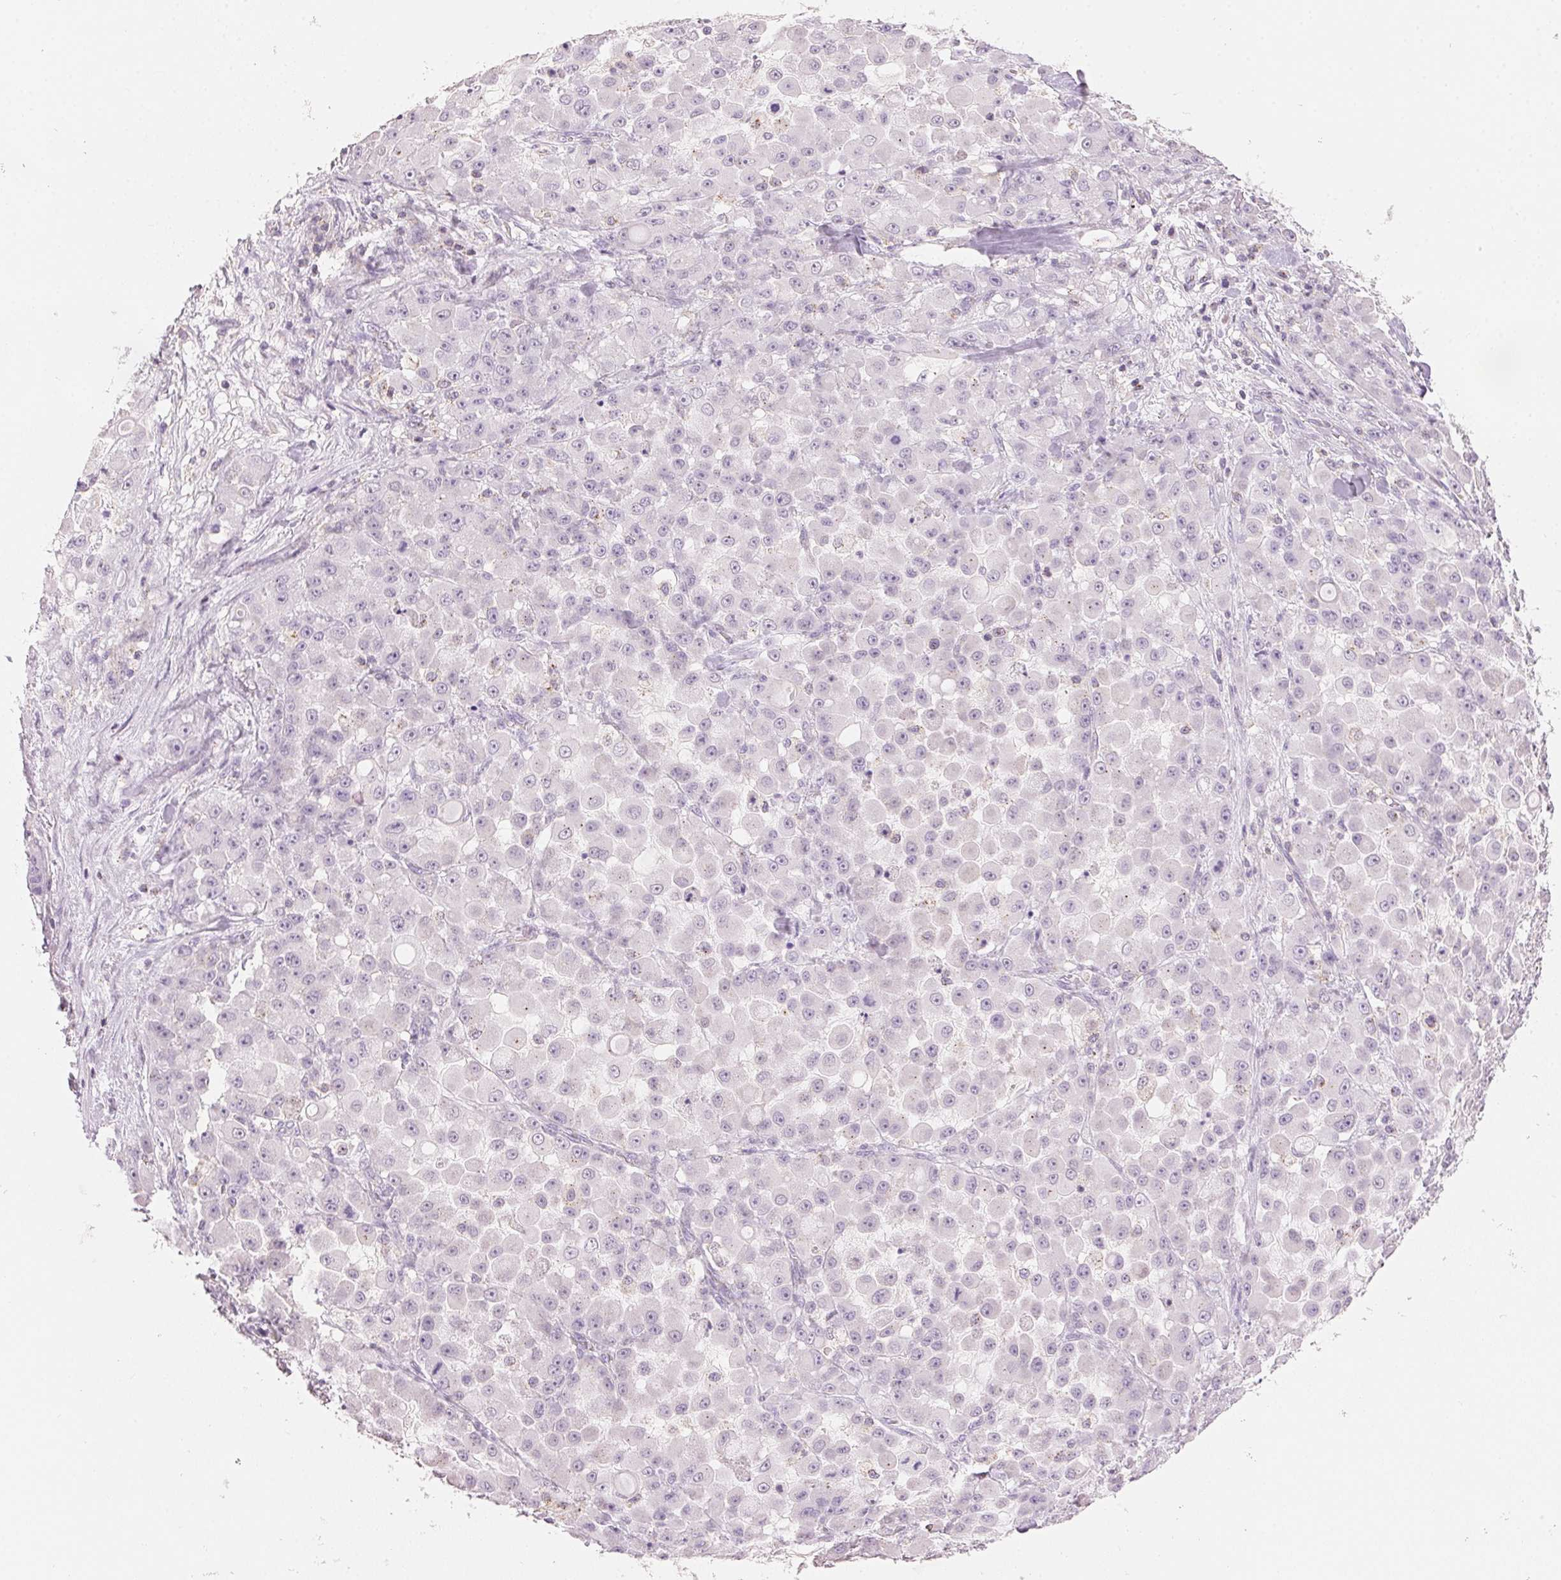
{"staining": {"intensity": "negative", "quantity": "none", "location": "none"}, "tissue": "stomach cancer", "cell_type": "Tumor cells", "image_type": "cancer", "snomed": [{"axis": "morphology", "description": "Adenocarcinoma, NOS"}, {"axis": "topography", "description": "Stomach"}], "caption": "Tumor cells show no significant protein expression in stomach cancer (adenocarcinoma). (Brightfield microscopy of DAB (3,3'-diaminobenzidine) immunohistochemistry (IHC) at high magnification).", "gene": "HOXB13", "patient": {"sex": "female", "age": 76}}